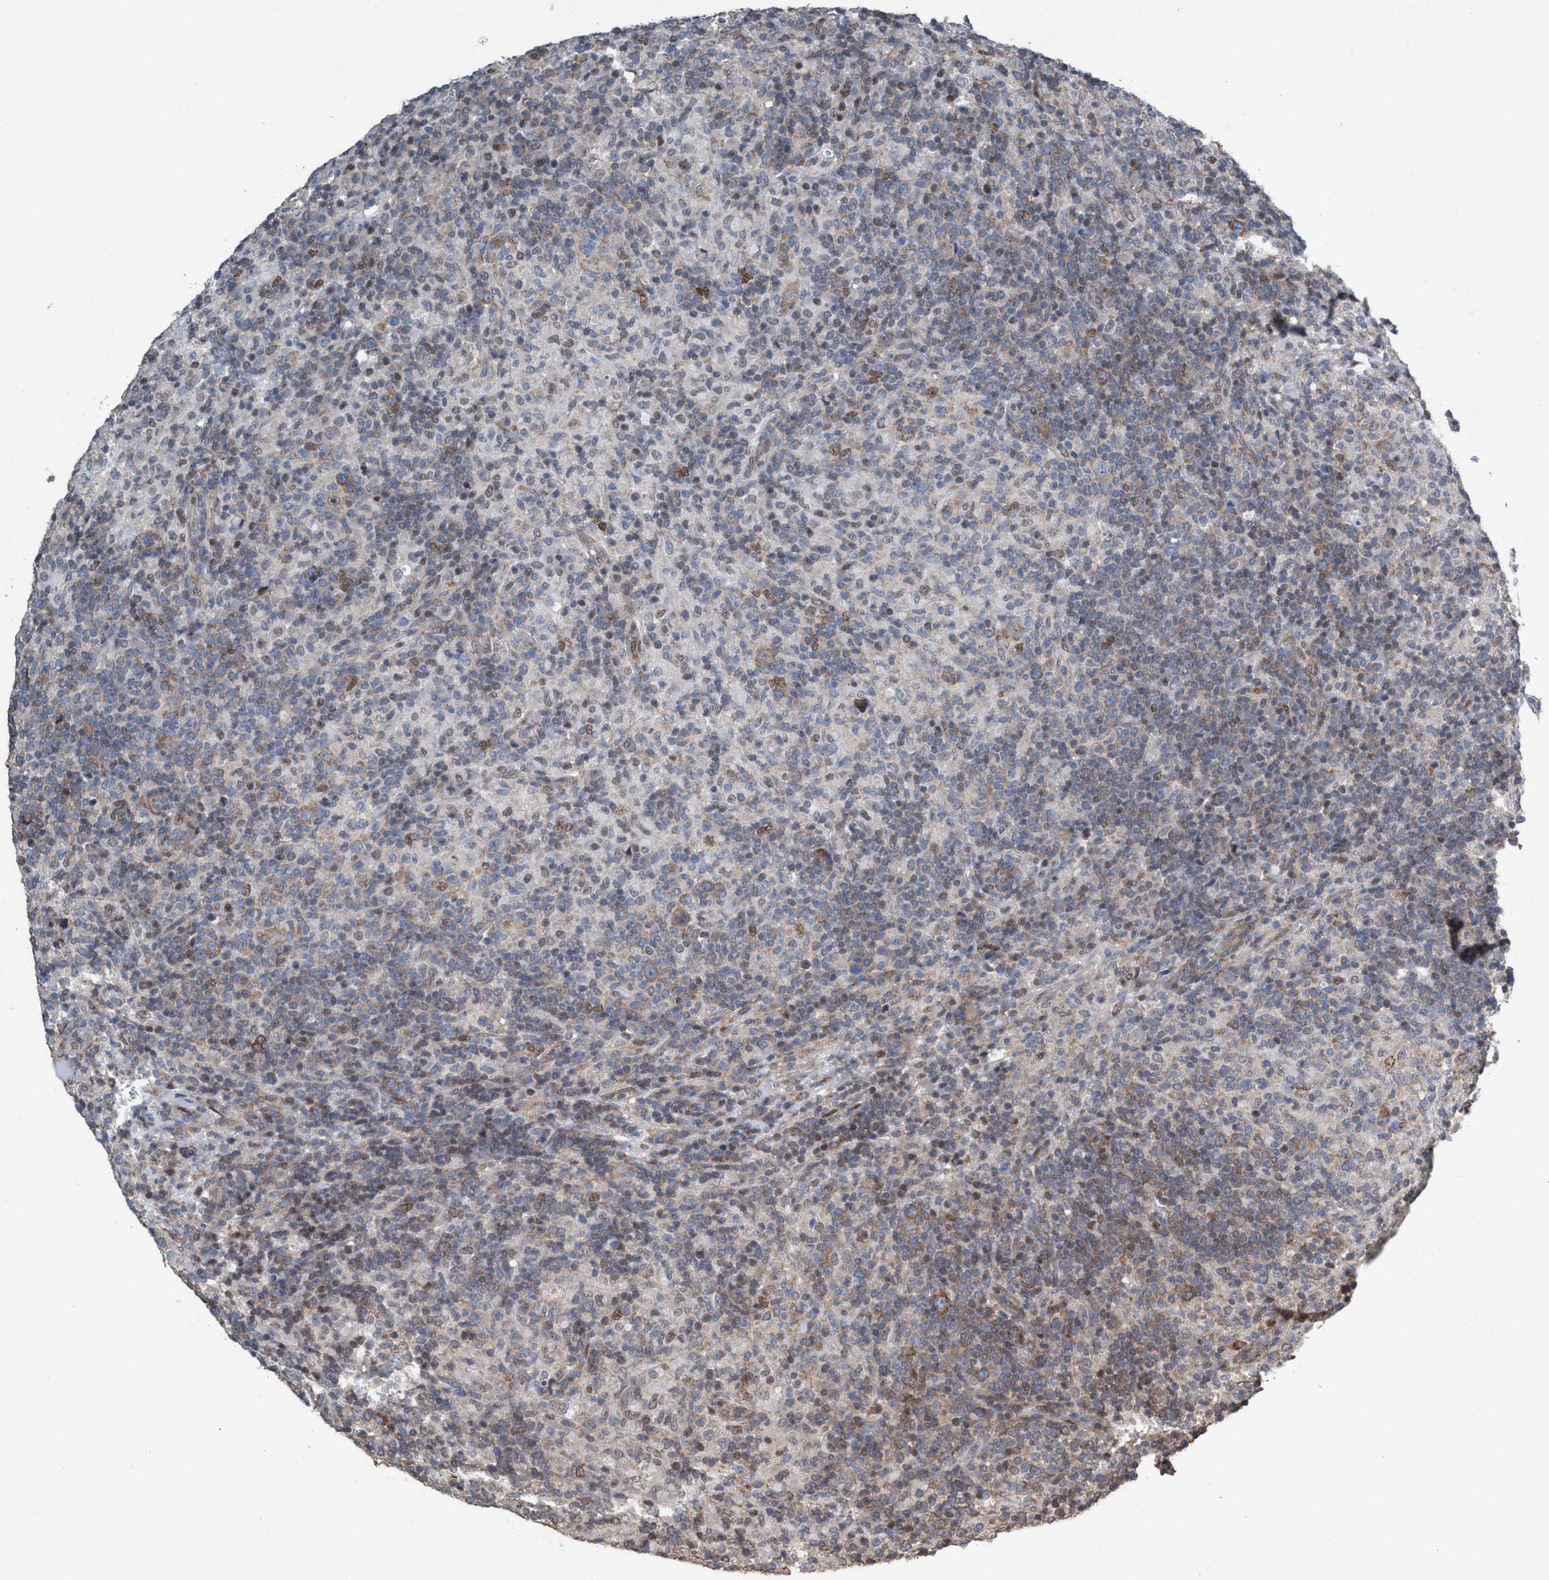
{"staining": {"intensity": "moderate", "quantity": ">75%", "location": "cytoplasmic/membranous"}, "tissue": "lymphoma", "cell_type": "Tumor cells", "image_type": "cancer", "snomed": [{"axis": "morphology", "description": "Hodgkin's disease, NOS"}, {"axis": "topography", "description": "Lymph node"}], "caption": "A brown stain shows moderate cytoplasmic/membranous staining of a protein in human Hodgkin's disease tumor cells. (IHC, brightfield microscopy, high magnification).", "gene": "METAP2", "patient": {"sex": "male", "age": 70}}